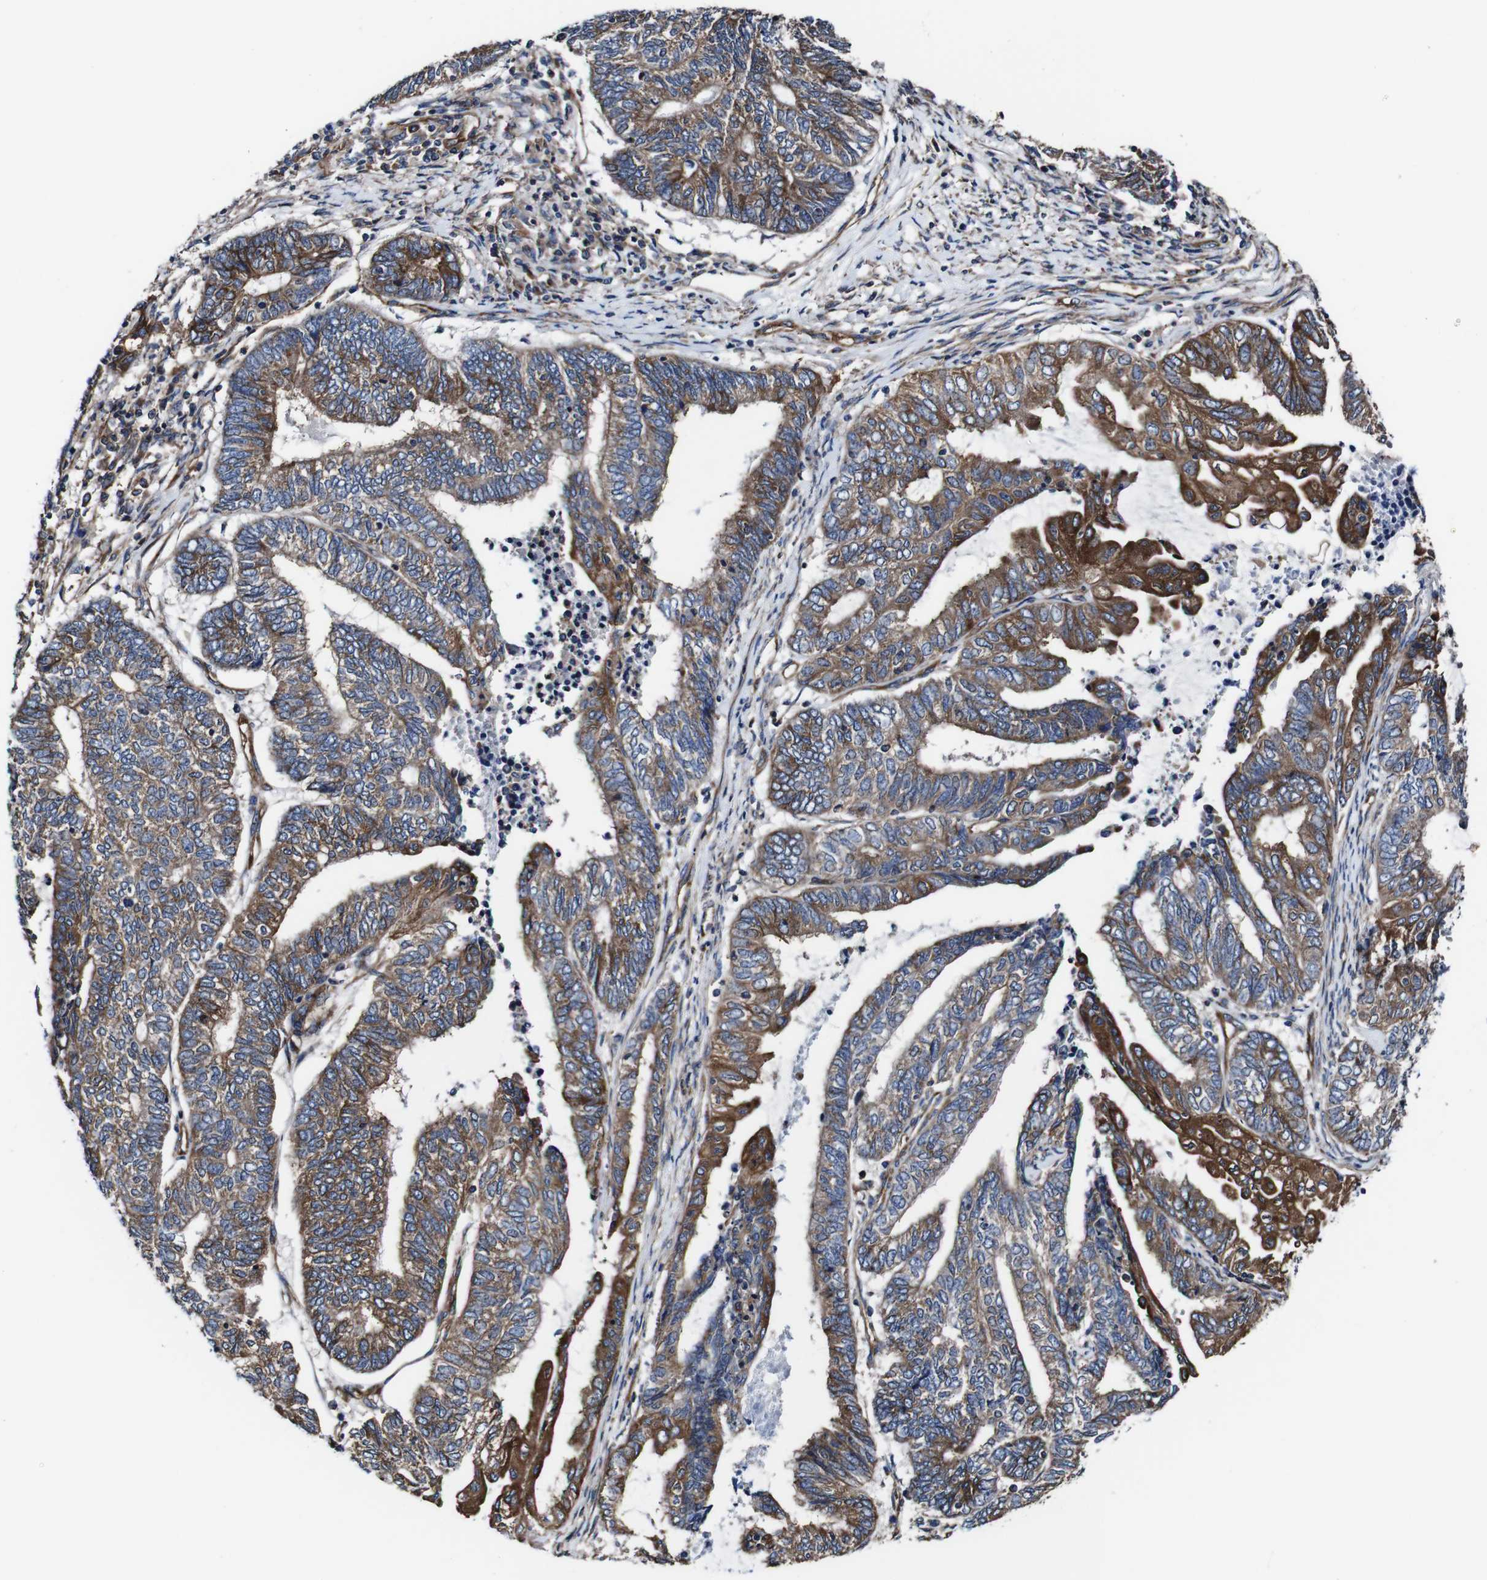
{"staining": {"intensity": "strong", "quantity": "25%-75%", "location": "cytoplasmic/membranous"}, "tissue": "endometrial cancer", "cell_type": "Tumor cells", "image_type": "cancer", "snomed": [{"axis": "morphology", "description": "Adenocarcinoma, NOS"}, {"axis": "topography", "description": "Uterus"}, {"axis": "topography", "description": "Endometrium"}], "caption": "Strong cytoplasmic/membranous protein staining is seen in about 25%-75% of tumor cells in adenocarcinoma (endometrial). (Brightfield microscopy of DAB IHC at high magnification).", "gene": "CSF1R", "patient": {"sex": "female", "age": 70}}